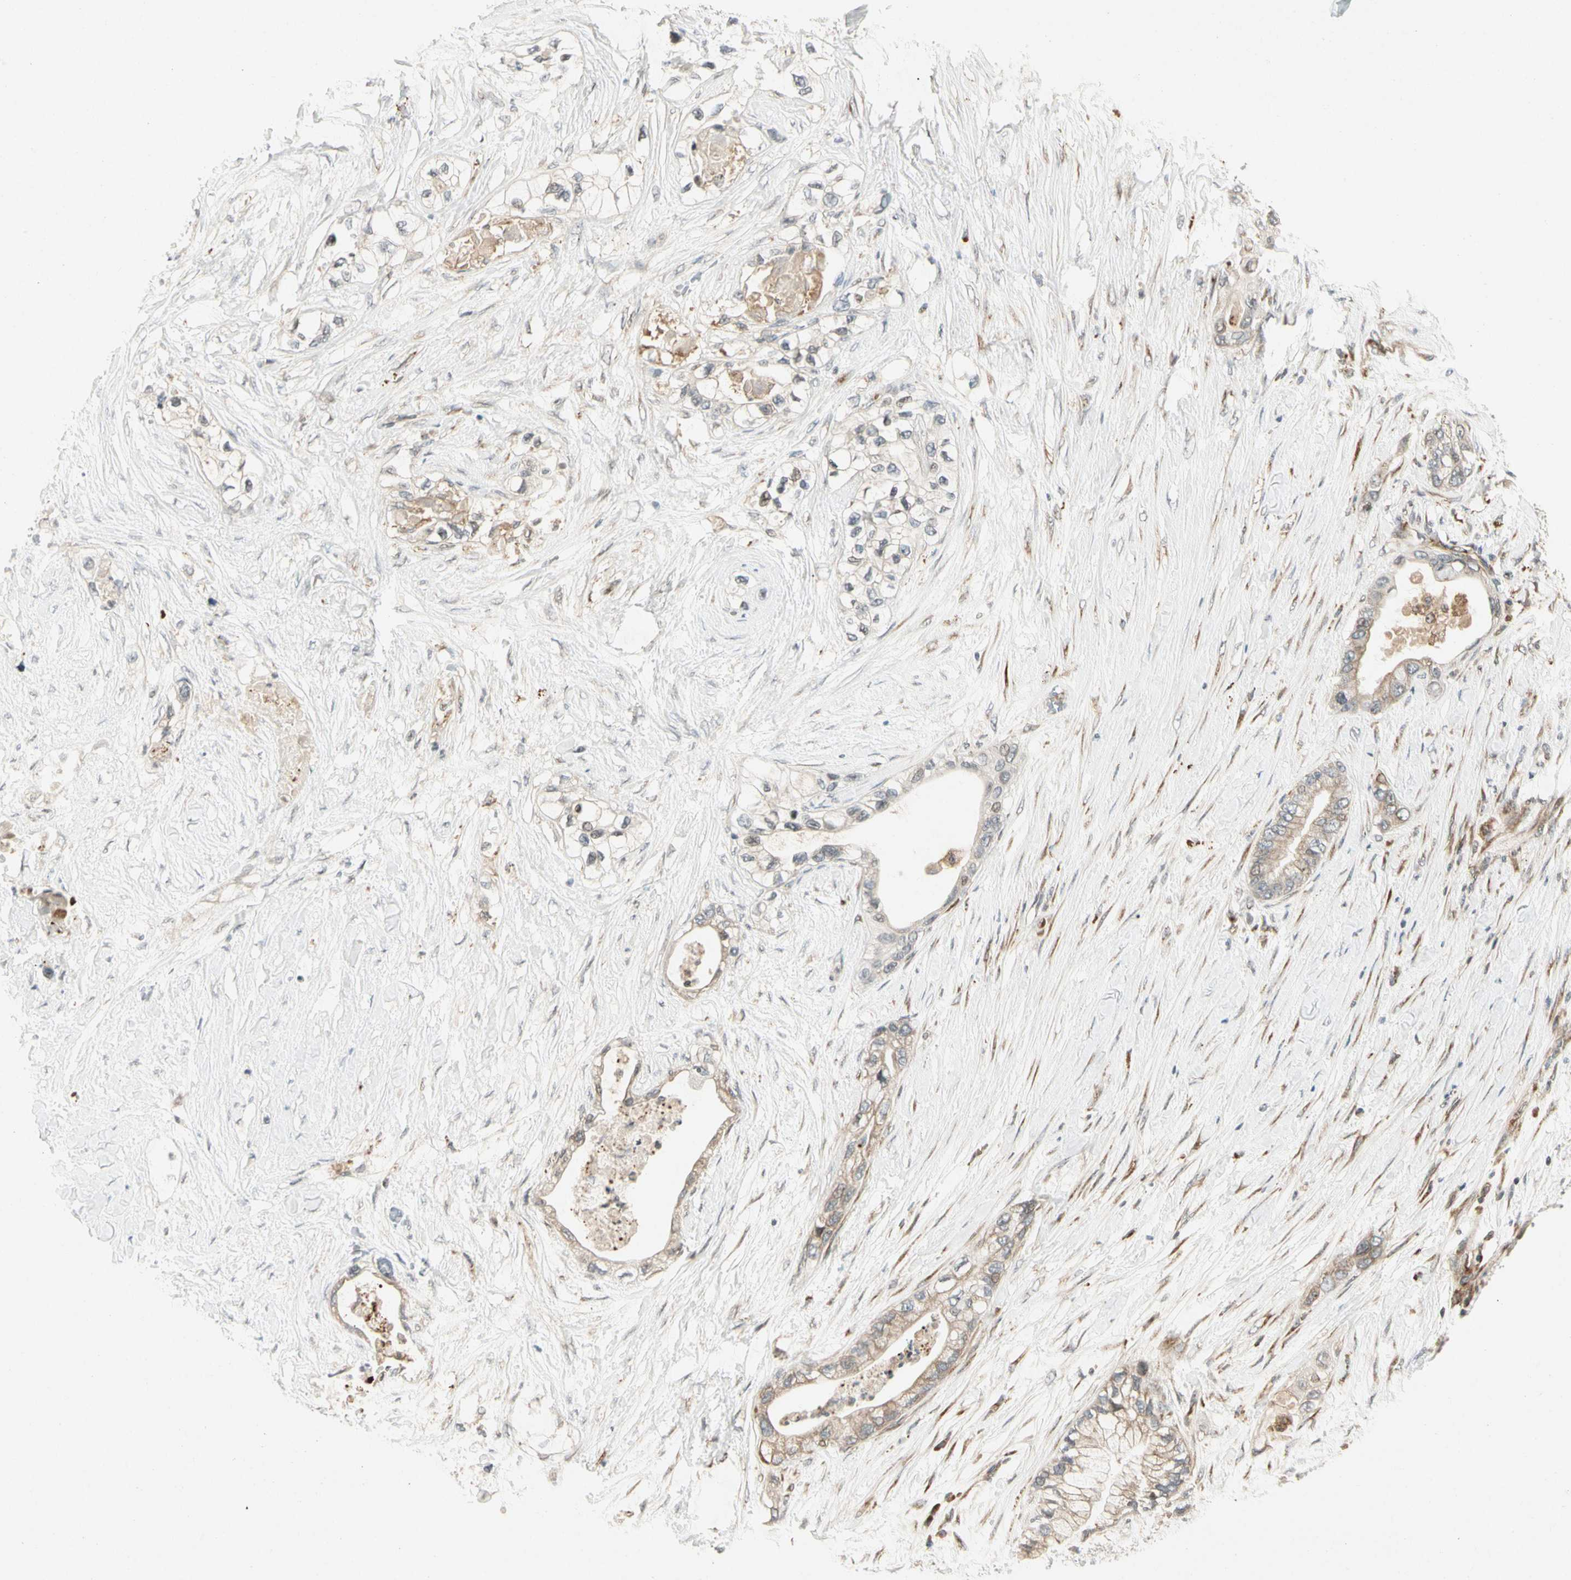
{"staining": {"intensity": "weak", "quantity": "<25%", "location": "cytoplasmic/membranous"}, "tissue": "pancreatic cancer", "cell_type": "Tumor cells", "image_type": "cancer", "snomed": [{"axis": "morphology", "description": "Adenocarcinoma, NOS"}, {"axis": "topography", "description": "Pancreas"}], "caption": "Immunohistochemistry (IHC) of human pancreatic cancer (adenocarcinoma) shows no positivity in tumor cells.", "gene": "FNDC3B", "patient": {"sex": "female", "age": 70}}